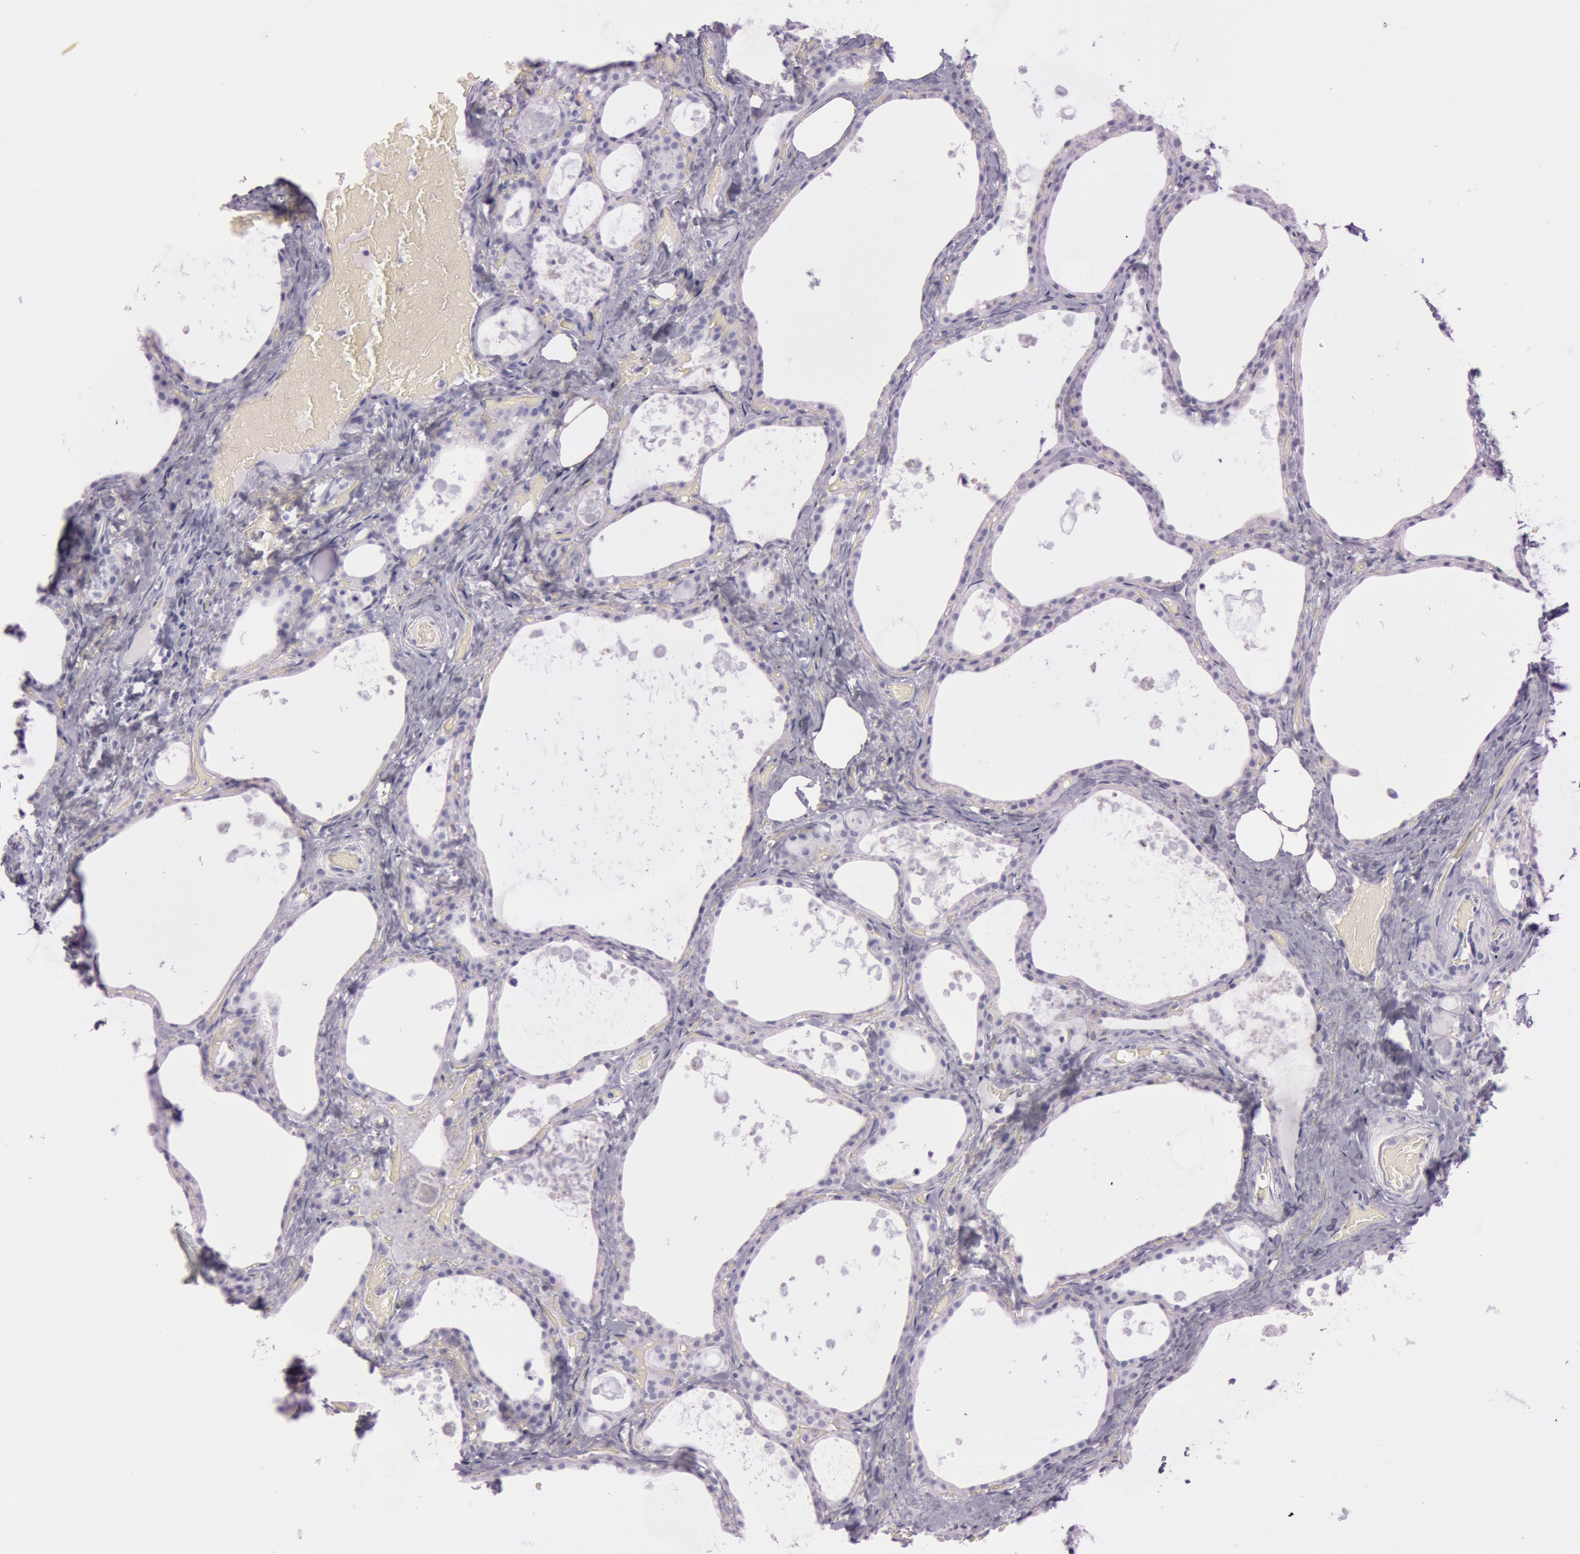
{"staining": {"intensity": "negative", "quantity": "none", "location": "none"}, "tissue": "thyroid gland", "cell_type": "Glandular cells", "image_type": "normal", "snomed": [{"axis": "morphology", "description": "Normal tissue, NOS"}, {"axis": "topography", "description": "Thyroid gland"}], "caption": "Thyroid gland stained for a protein using immunohistochemistry (IHC) reveals no staining glandular cells.", "gene": "FOLH1", "patient": {"sex": "male", "age": 61}}